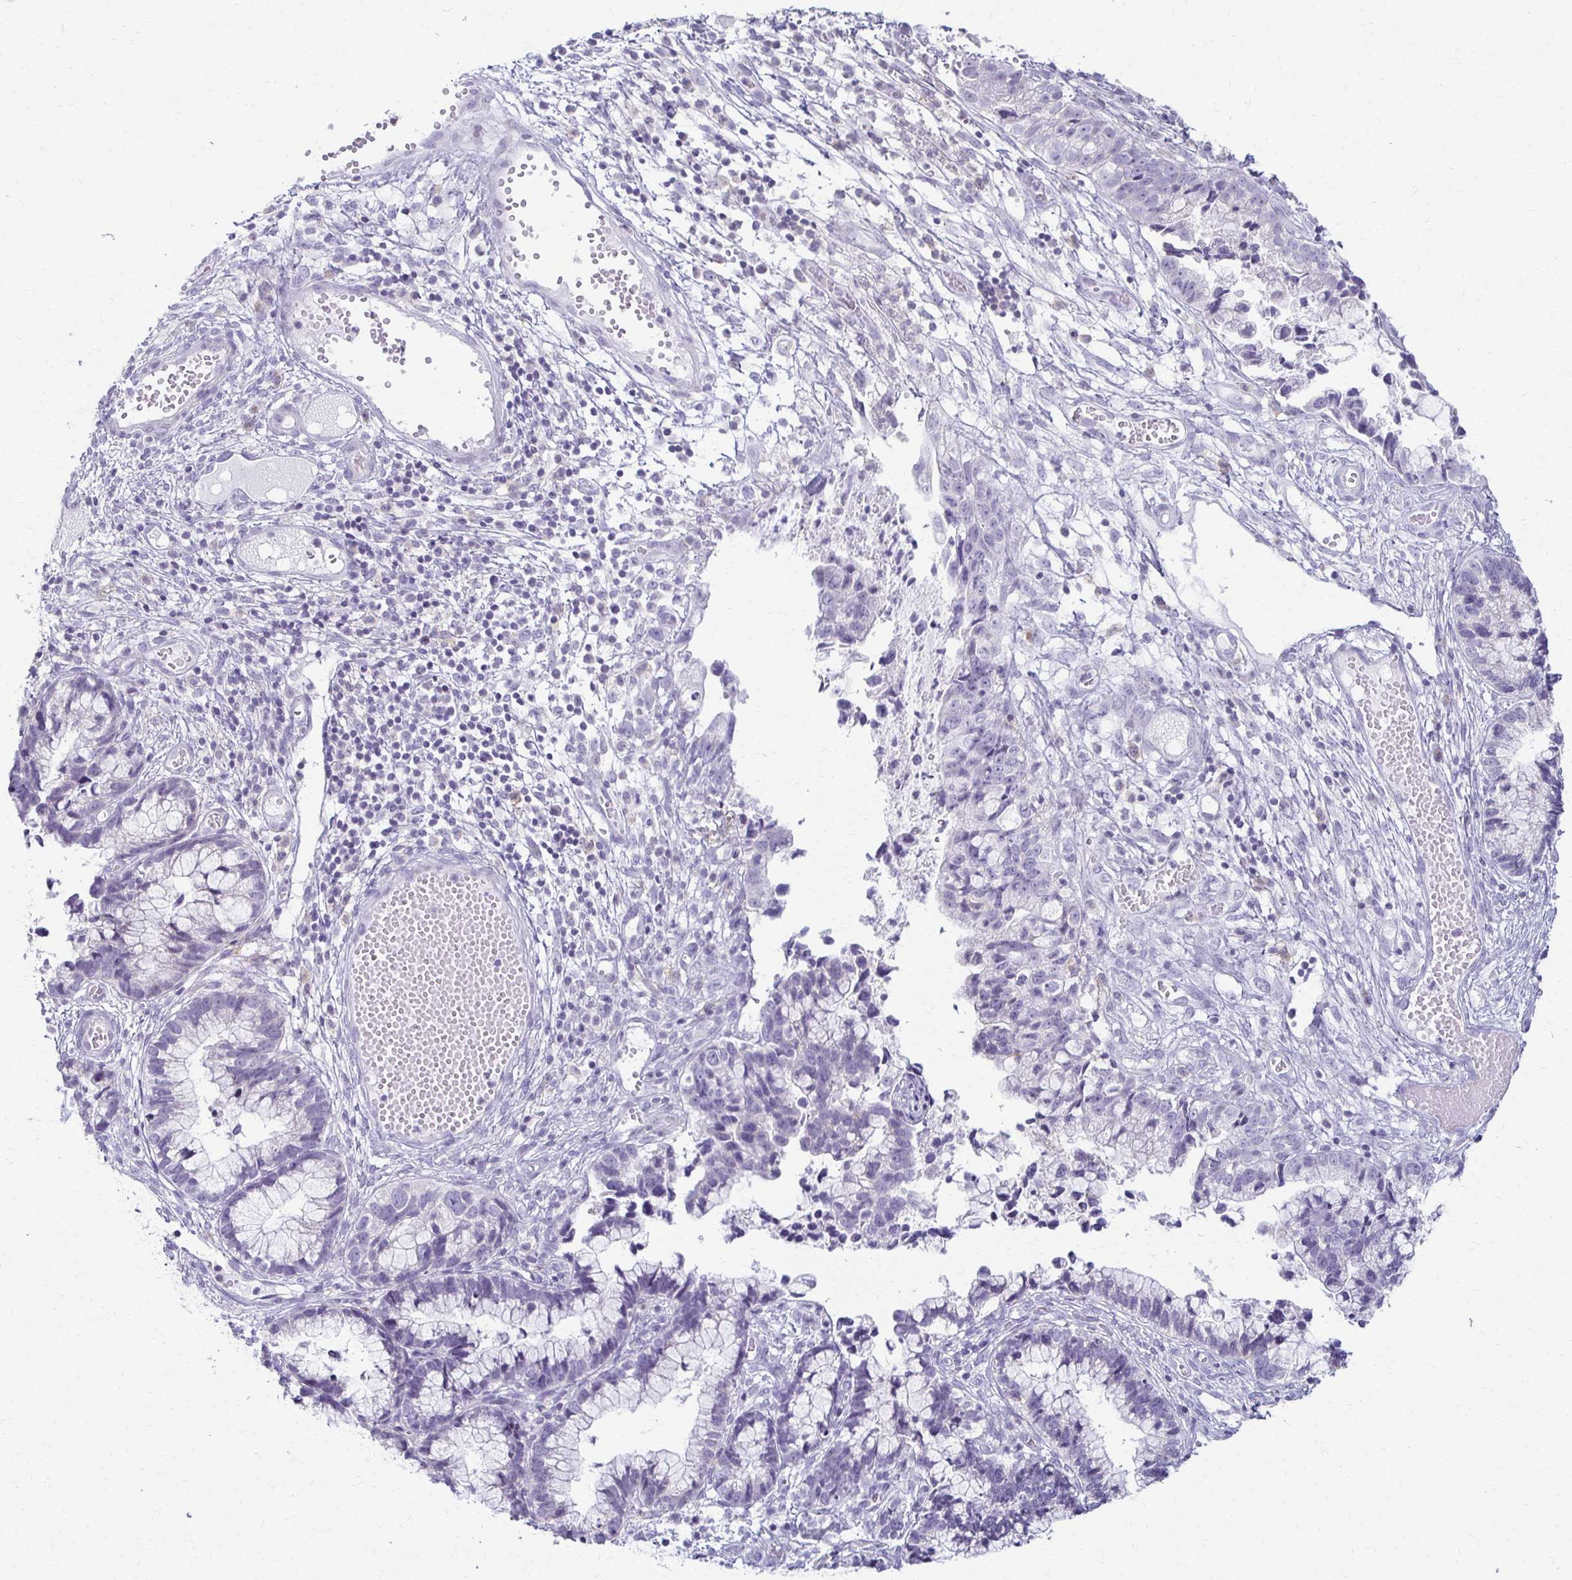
{"staining": {"intensity": "negative", "quantity": "none", "location": "none"}, "tissue": "cervical cancer", "cell_type": "Tumor cells", "image_type": "cancer", "snomed": [{"axis": "morphology", "description": "Adenocarcinoma, NOS"}, {"axis": "topography", "description": "Cervix"}], "caption": "Micrograph shows no significant protein positivity in tumor cells of adenocarcinoma (cervical).", "gene": "FCGR2B", "patient": {"sex": "female", "age": 44}}